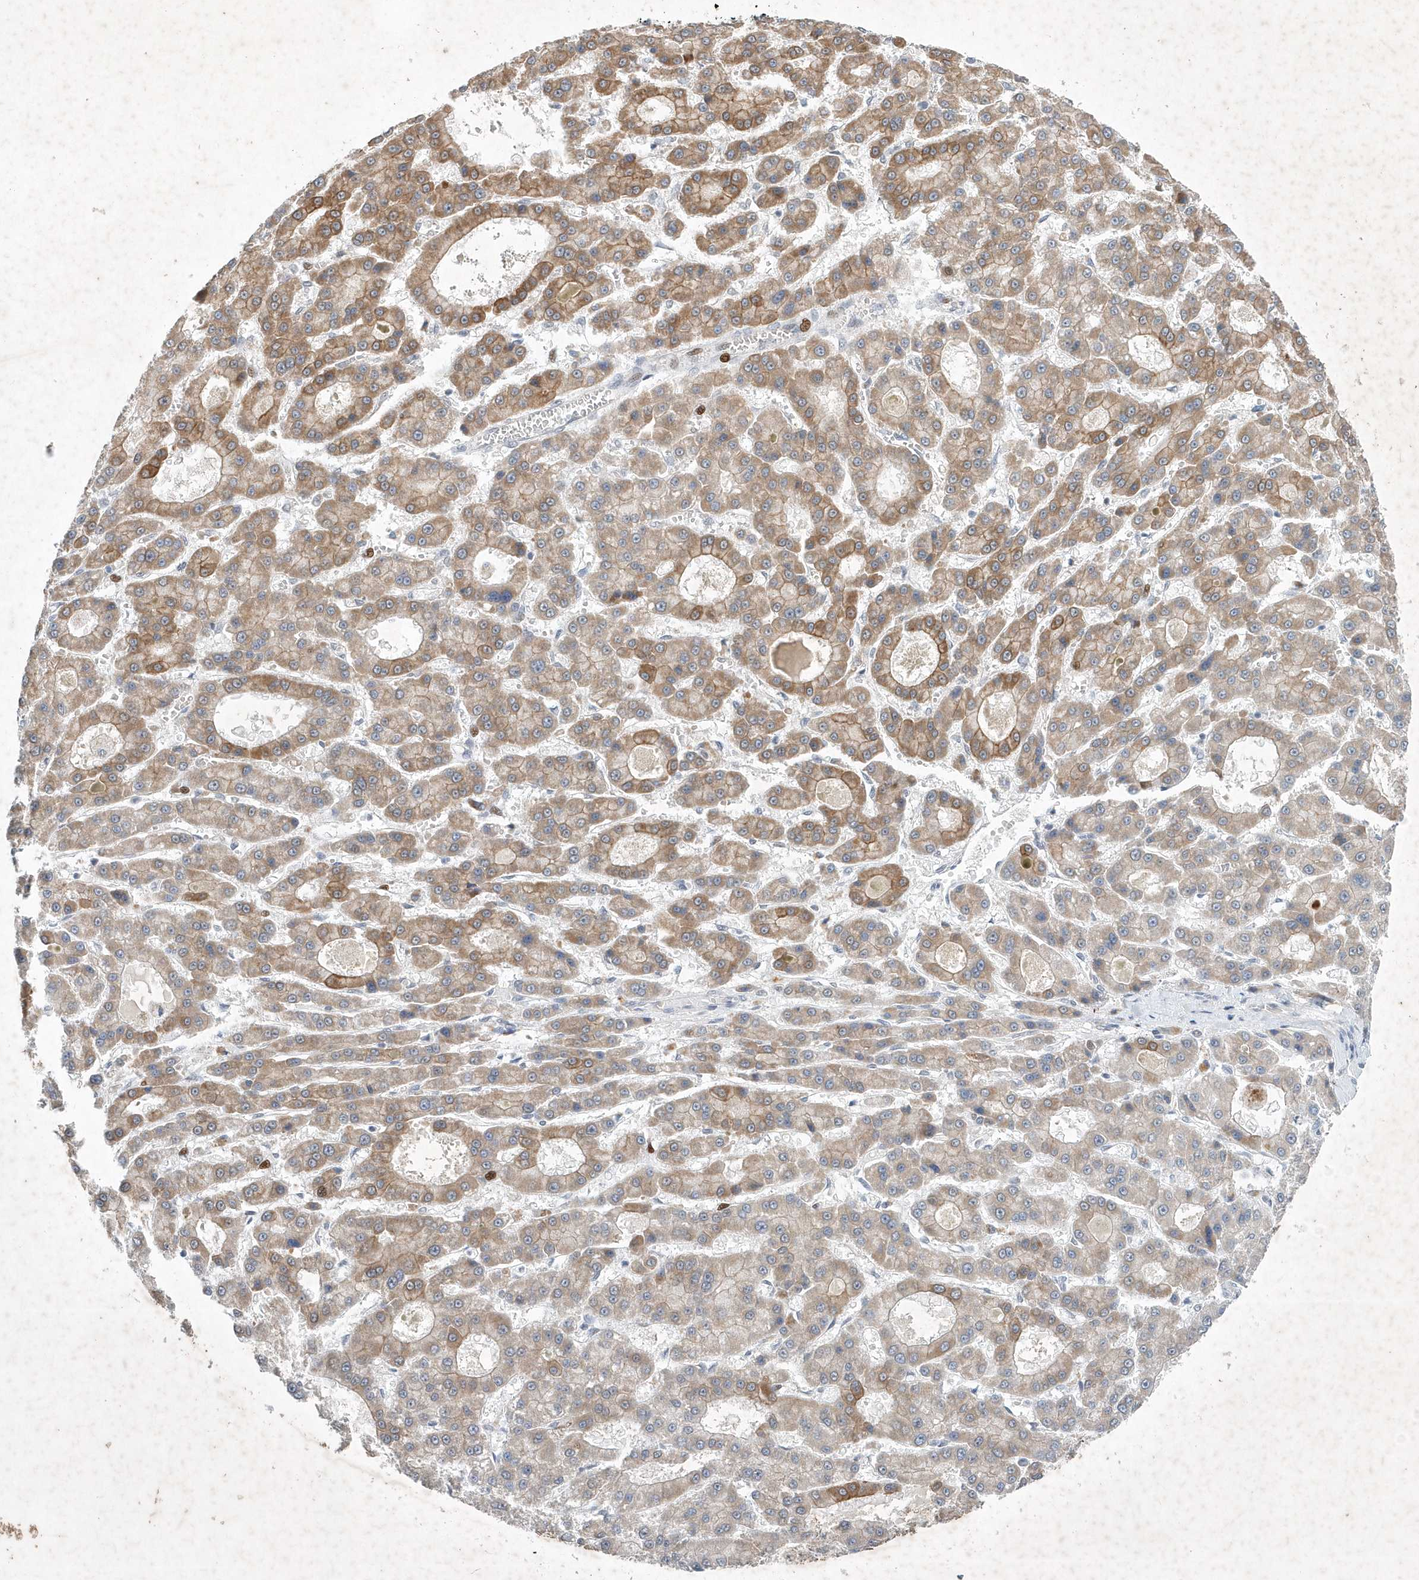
{"staining": {"intensity": "moderate", "quantity": ">75%", "location": "cytoplasmic/membranous"}, "tissue": "liver cancer", "cell_type": "Tumor cells", "image_type": "cancer", "snomed": [{"axis": "morphology", "description": "Carcinoma, Hepatocellular, NOS"}, {"axis": "topography", "description": "Liver"}], "caption": "Liver hepatocellular carcinoma was stained to show a protein in brown. There is medium levels of moderate cytoplasmic/membranous positivity in approximately >75% of tumor cells. (DAB IHC with brightfield microscopy, high magnification).", "gene": "ZBTB9", "patient": {"sex": "male", "age": 70}}